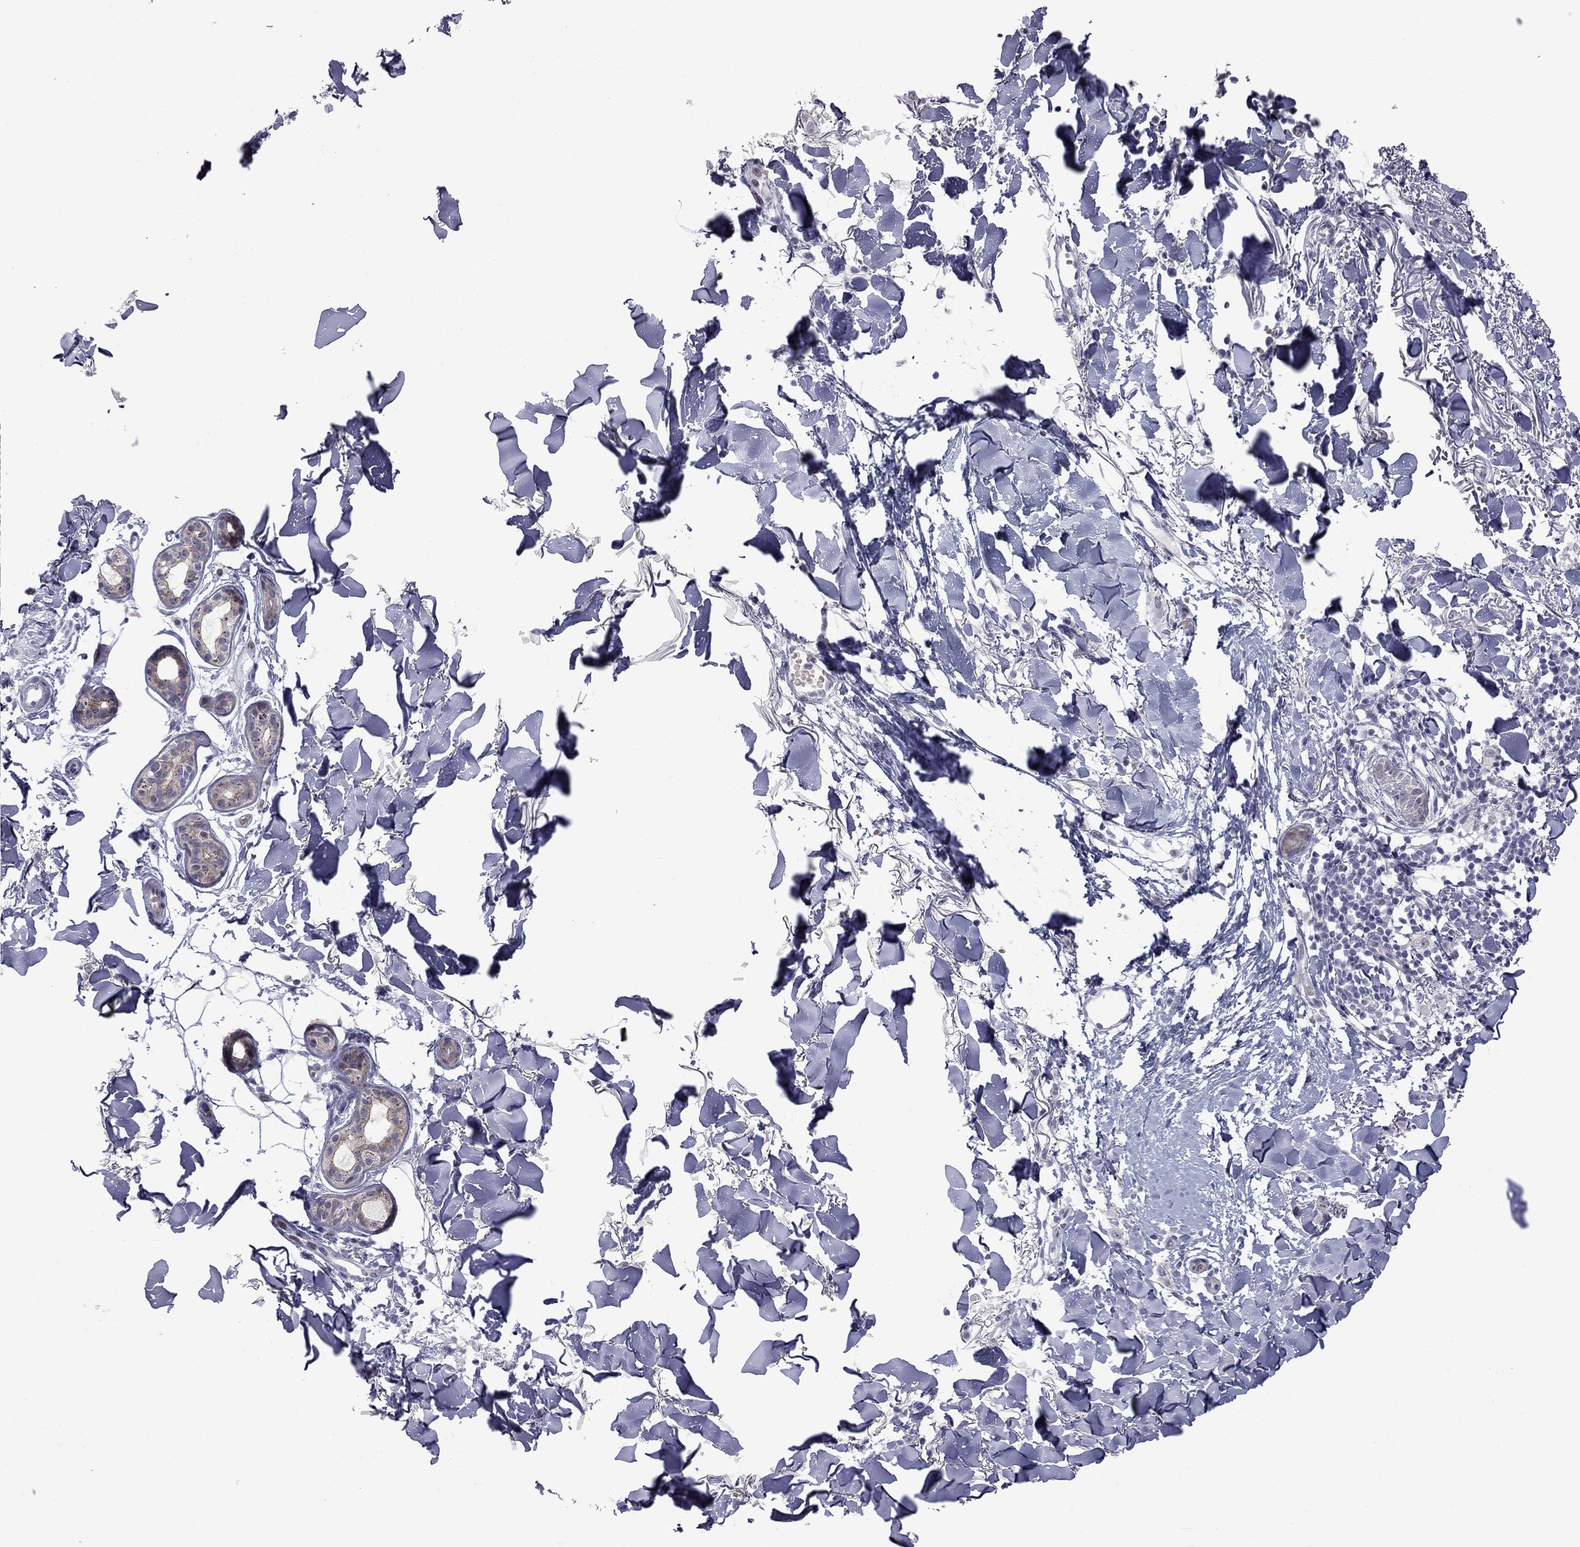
{"staining": {"intensity": "weak", "quantity": "25%-75%", "location": "cytoplasmic/membranous"}, "tissue": "skin cancer", "cell_type": "Tumor cells", "image_type": "cancer", "snomed": [{"axis": "morphology", "description": "Normal tissue, NOS"}, {"axis": "morphology", "description": "Basal cell carcinoma"}, {"axis": "topography", "description": "Skin"}], "caption": "The image demonstrates immunohistochemical staining of skin basal cell carcinoma. There is weak cytoplasmic/membranous expression is seen in about 25%-75% of tumor cells.", "gene": "NRARP", "patient": {"sex": "male", "age": 84}}